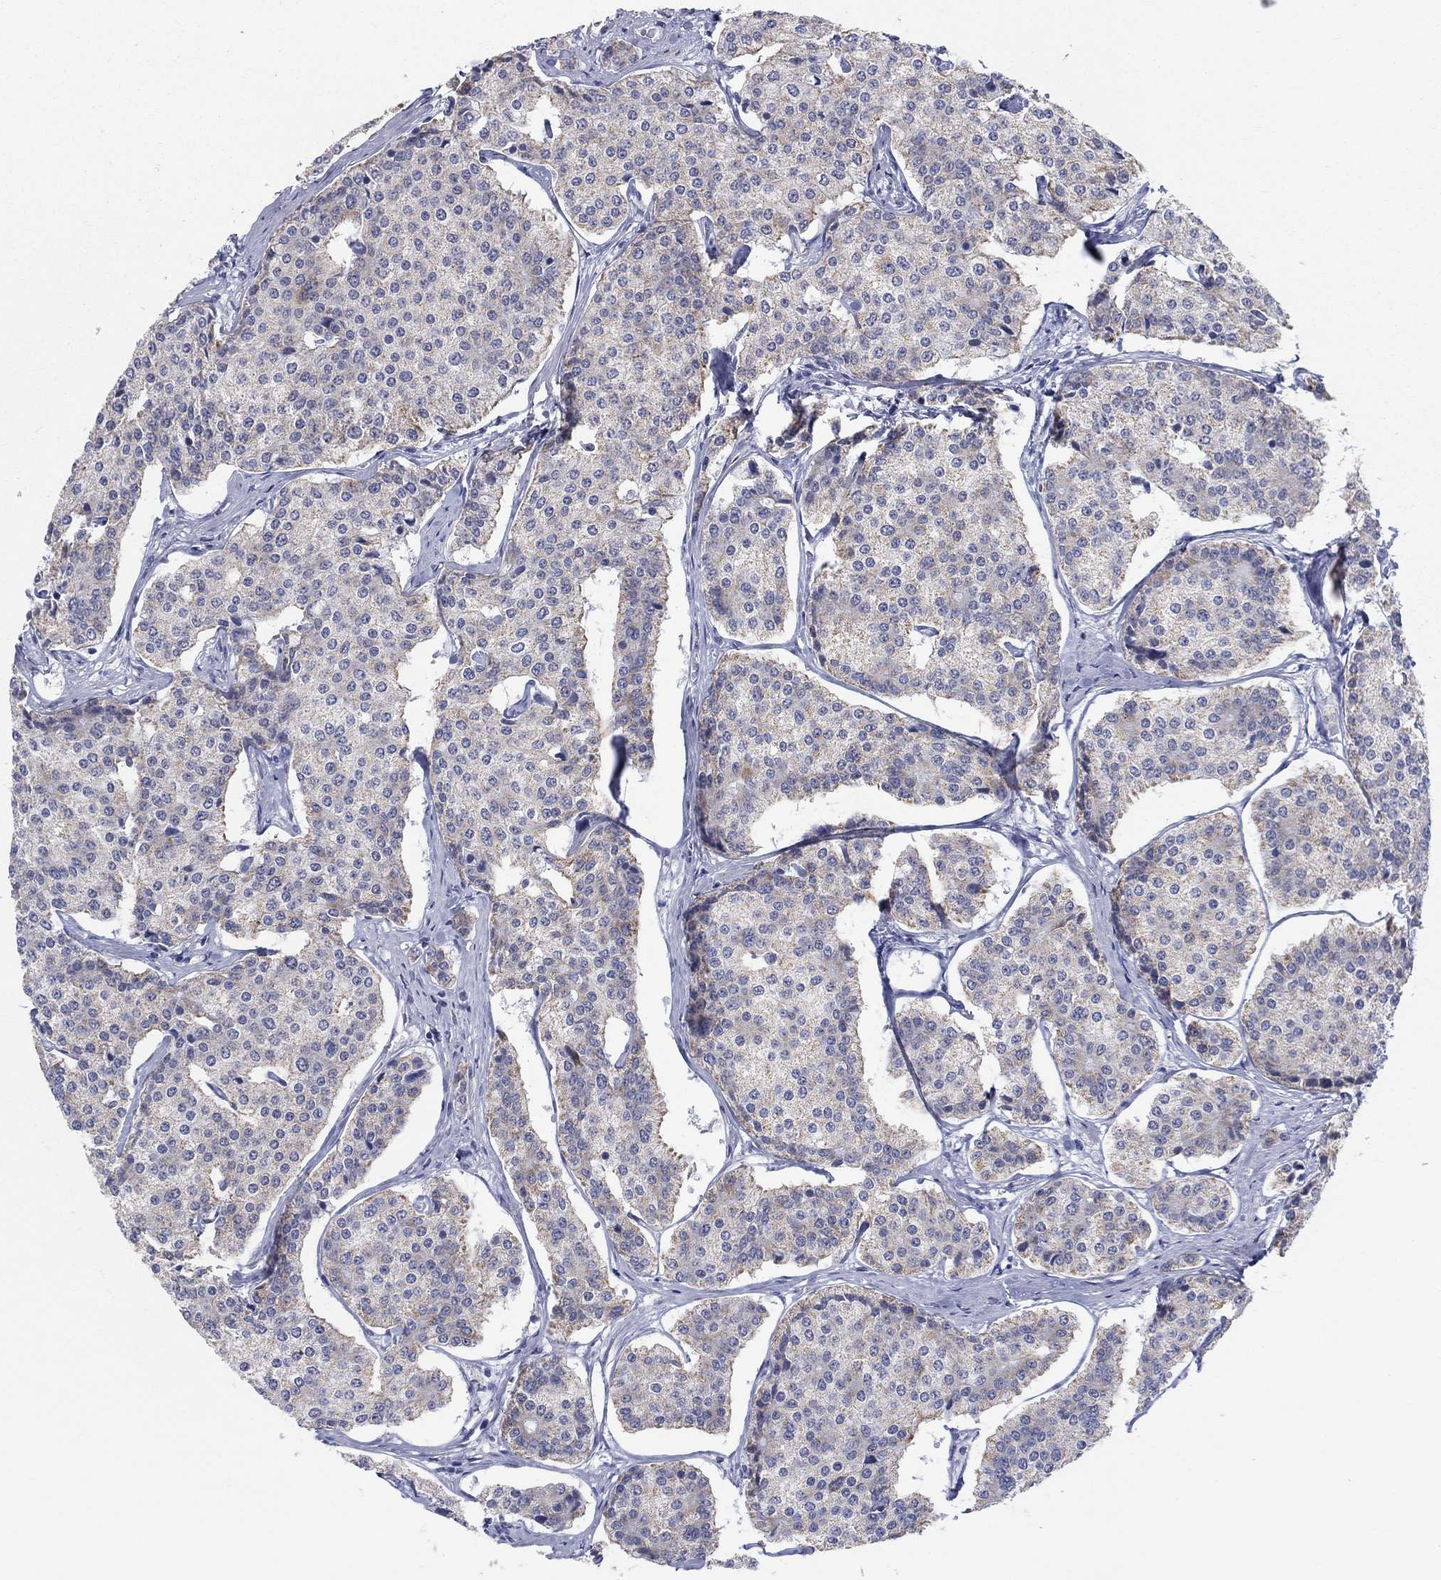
{"staining": {"intensity": "strong", "quantity": "<25%", "location": "cytoplasmic/membranous"}, "tissue": "carcinoid", "cell_type": "Tumor cells", "image_type": "cancer", "snomed": [{"axis": "morphology", "description": "Carcinoid, malignant, NOS"}, {"axis": "topography", "description": "Small intestine"}], "caption": "DAB immunohistochemical staining of carcinoid demonstrates strong cytoplasmic/membranous protein positivity in about <25% of tumor cells.", "gene": "KISS1R", "patient": {"sex": "female", "age": 65}}